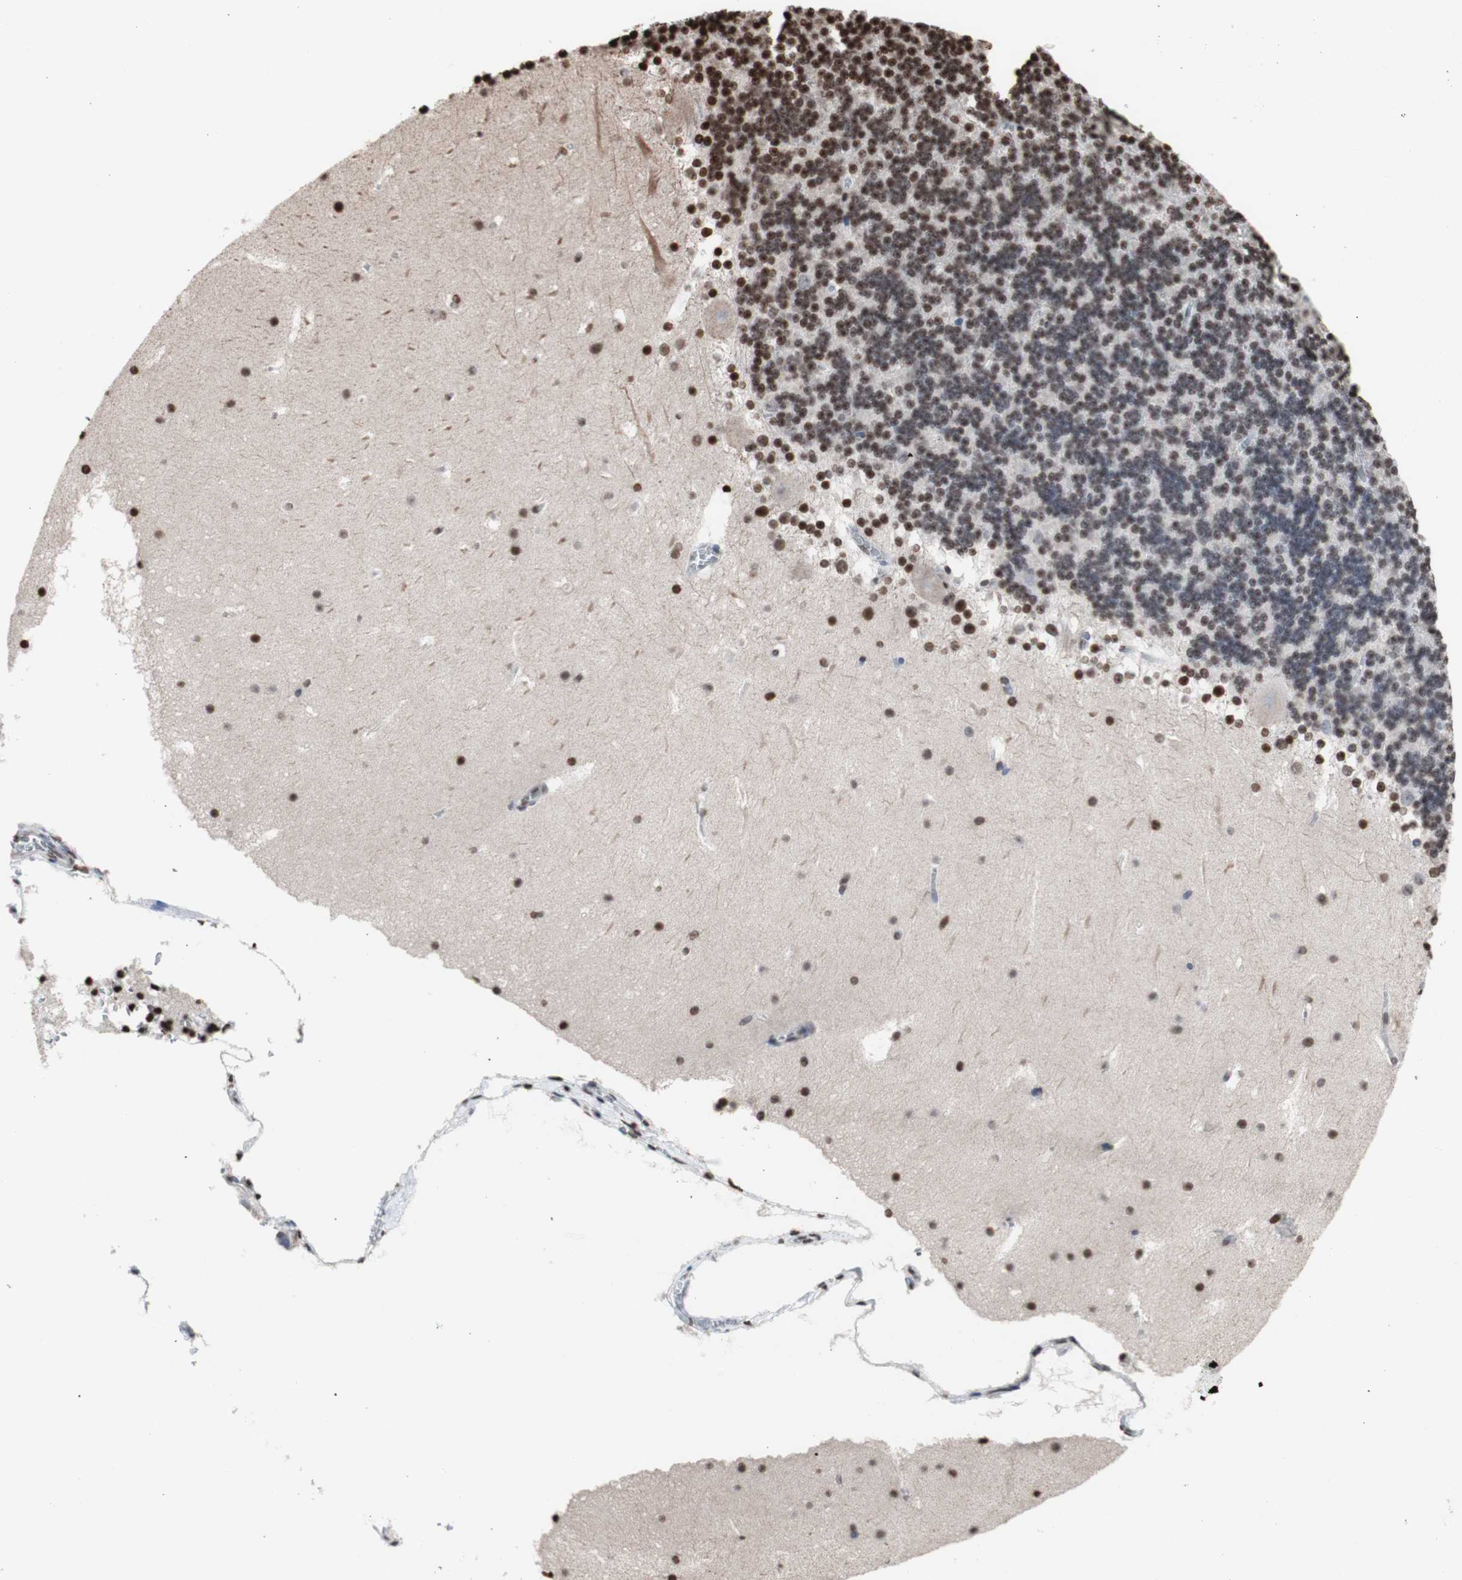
{"staining": {"intensity": "moderate", "quantity": "25%-75%", "location": "nuclear"}, "tissue": "cerebellum", "cell_type": "Cells in granular layer", "image_type": "normal", "snomed": [{"axis": "morphology", "description": "Normal tissue, NOS"}, {"axis": "topography", "description": "Cerebellum"}], "caption": "Moderate nuclear protein positivity is seen in approximately 25%-75% of cells in granular layer in cerebellum. The protein of interest is stained brown, and the nuclei are stained in blue (DAB (3,3'-diaminobenzidine) IHC with brightfield microscopy, high magnification).", "gene": "SNAI2", "patient": {"sex": "male", "age": 45}}